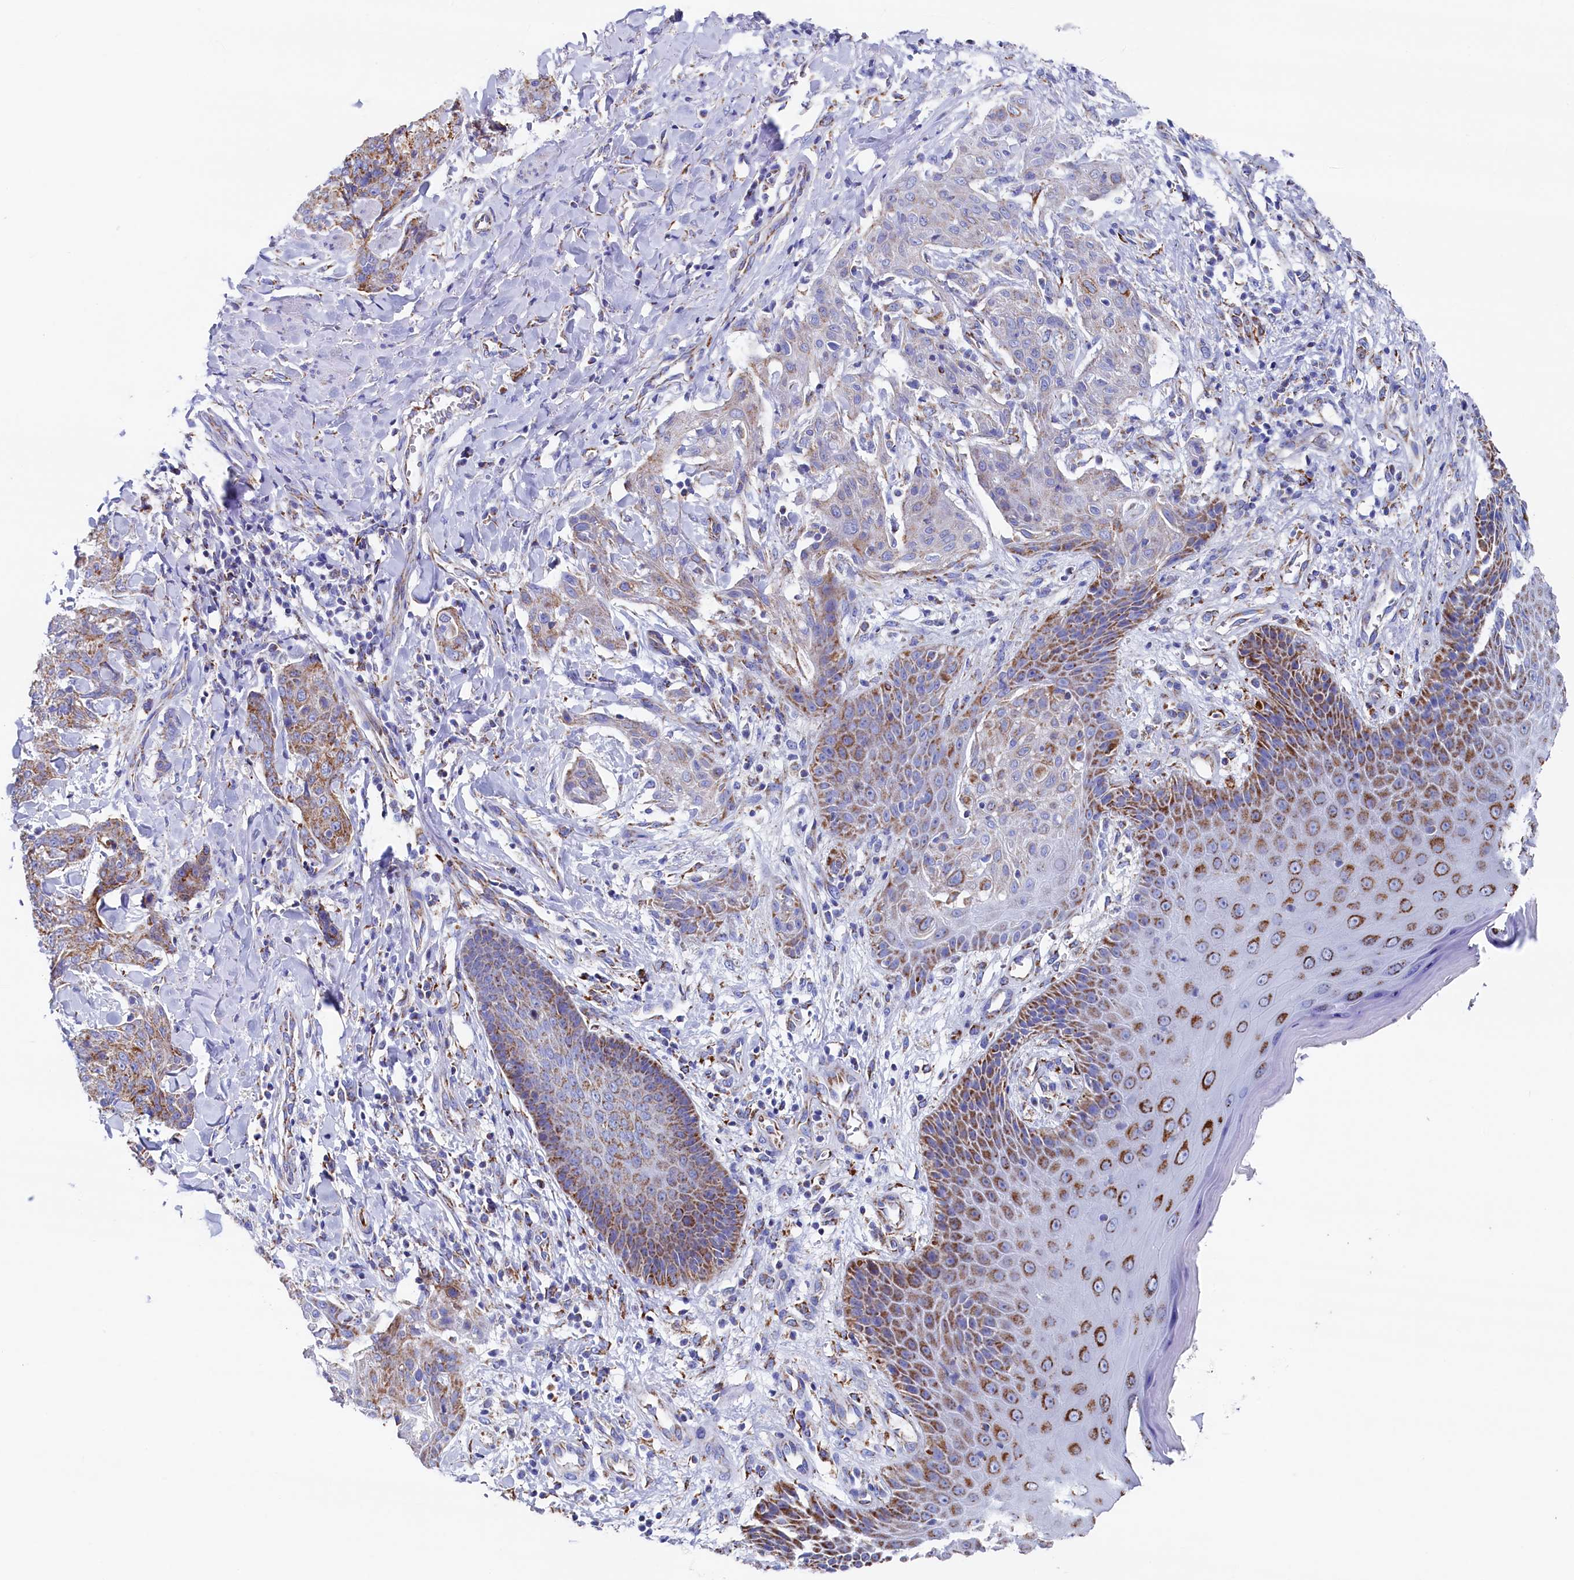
{"staining": {"intensity": "moderate", "quantity": ">75%", "location": "cytoplasmic/membranous"}, "tissue": "skin cancer", "cell_type": "Tumor cells", "image_type": "cancer", "snomed": [{"axis": "morphology", "description": "Squamous cell carcinoma, NOS"}, {"axis": "topography", "description": "Skin"}, {"axis": "topography", "description": "Vulva"}], "caption": "Skin cancer tissue demonstrates moderate cytoplasmic/membranous expression in approximately >75% of tumor cells, visualized by immunohistochemistry. The staining is performed using DAB (3,3'-diaminobenzidine) brown chromogen to label protein expression. The nuclei are counter-stained blue using hematoxylin.", "gene": "MMAB", "patient": {"sex": "female", "age": 85}}